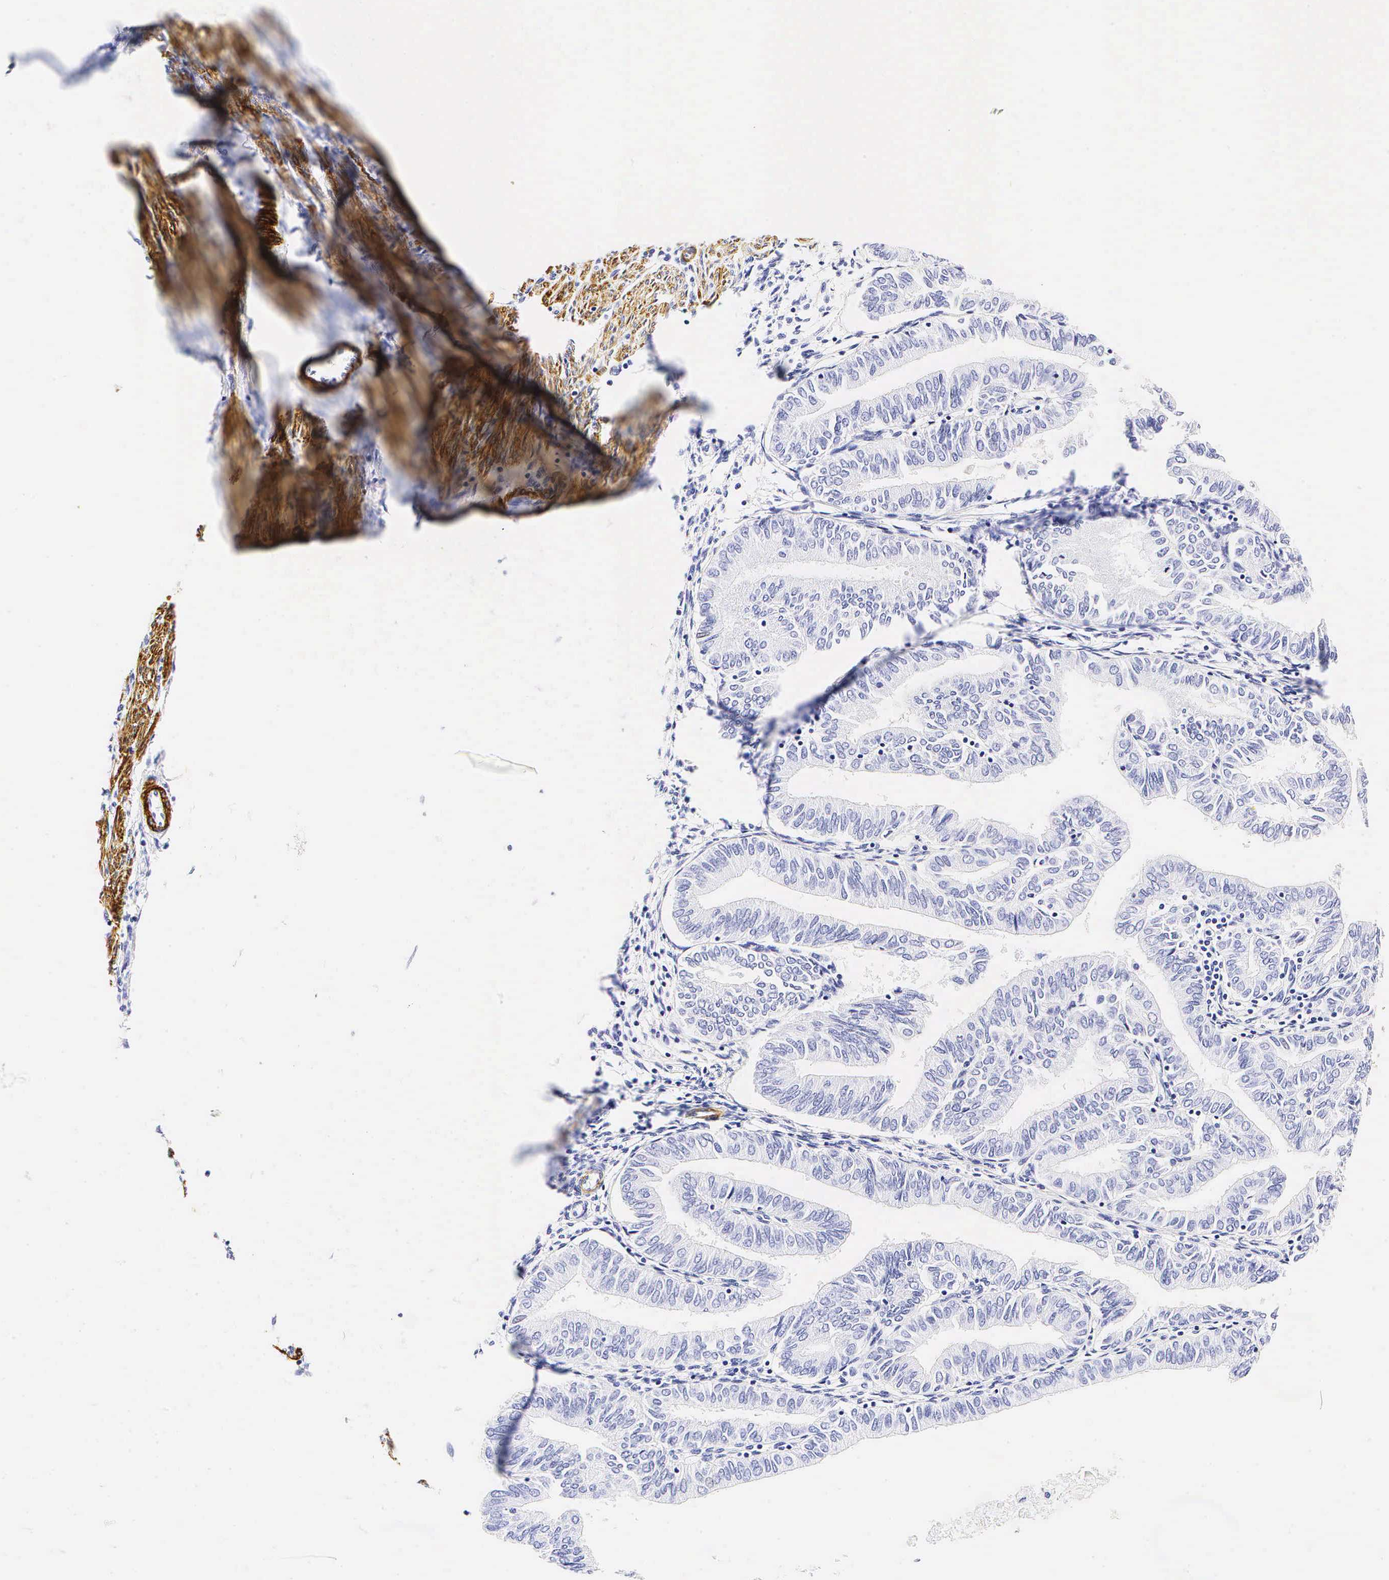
{"staining": {"intensity": "negative", "quantity": "none", "location": "none"}, "tissue": "endometrial cancer", "cell_type": "Tumor cells", "image_type": "cancer", "snomed": [{"axis": "morphology", "description": "Adenocarcinoma, NOS"}, {"axis": "topography", "description": "Endometrium"}], "caption": "This is a histopathology image of immunohistochemistry (IHC) staining of endometrial adenocarcinoma, which shows no staining in tumor cells.", "gene": "CALD1", "patient": {"sex": "female", "age": 51}}